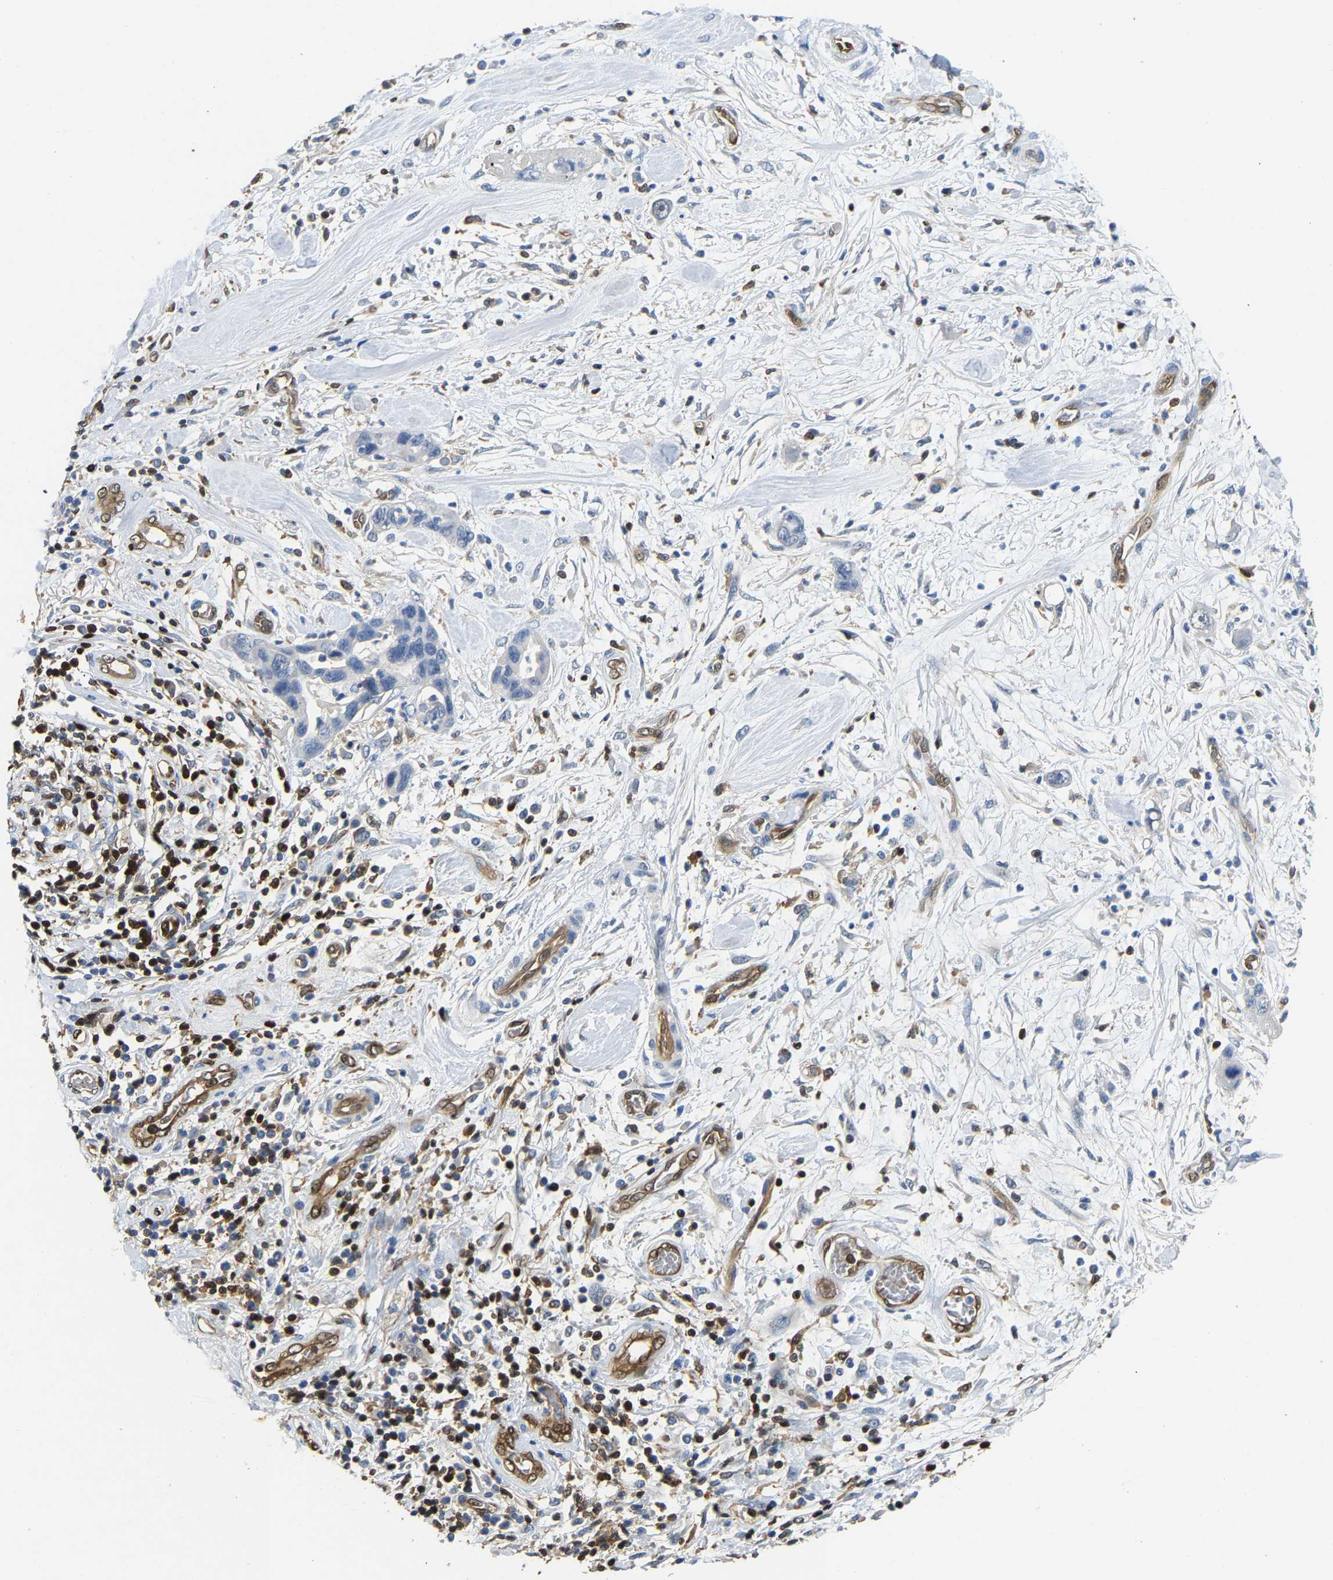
{"staining": {"intensity": "negative", "quantity": "none", "location": "none"}, "tissue": "pancreatic cancer", "cell_type": "Tumor cells", "image_type": "cancer", "snomed": [{"axis": "morphology", "description": "Adenocarcinoma, NOS"}, {"axis": "topography", "description": "Pancreas"}], "caption": "Immunohistochemical staining of pancreatic cancer (adenocarcinoma) displays no significant expression in tumor cells.", "gene": "GIMAP7", "patient": {"sex": "female", "age": 70}}